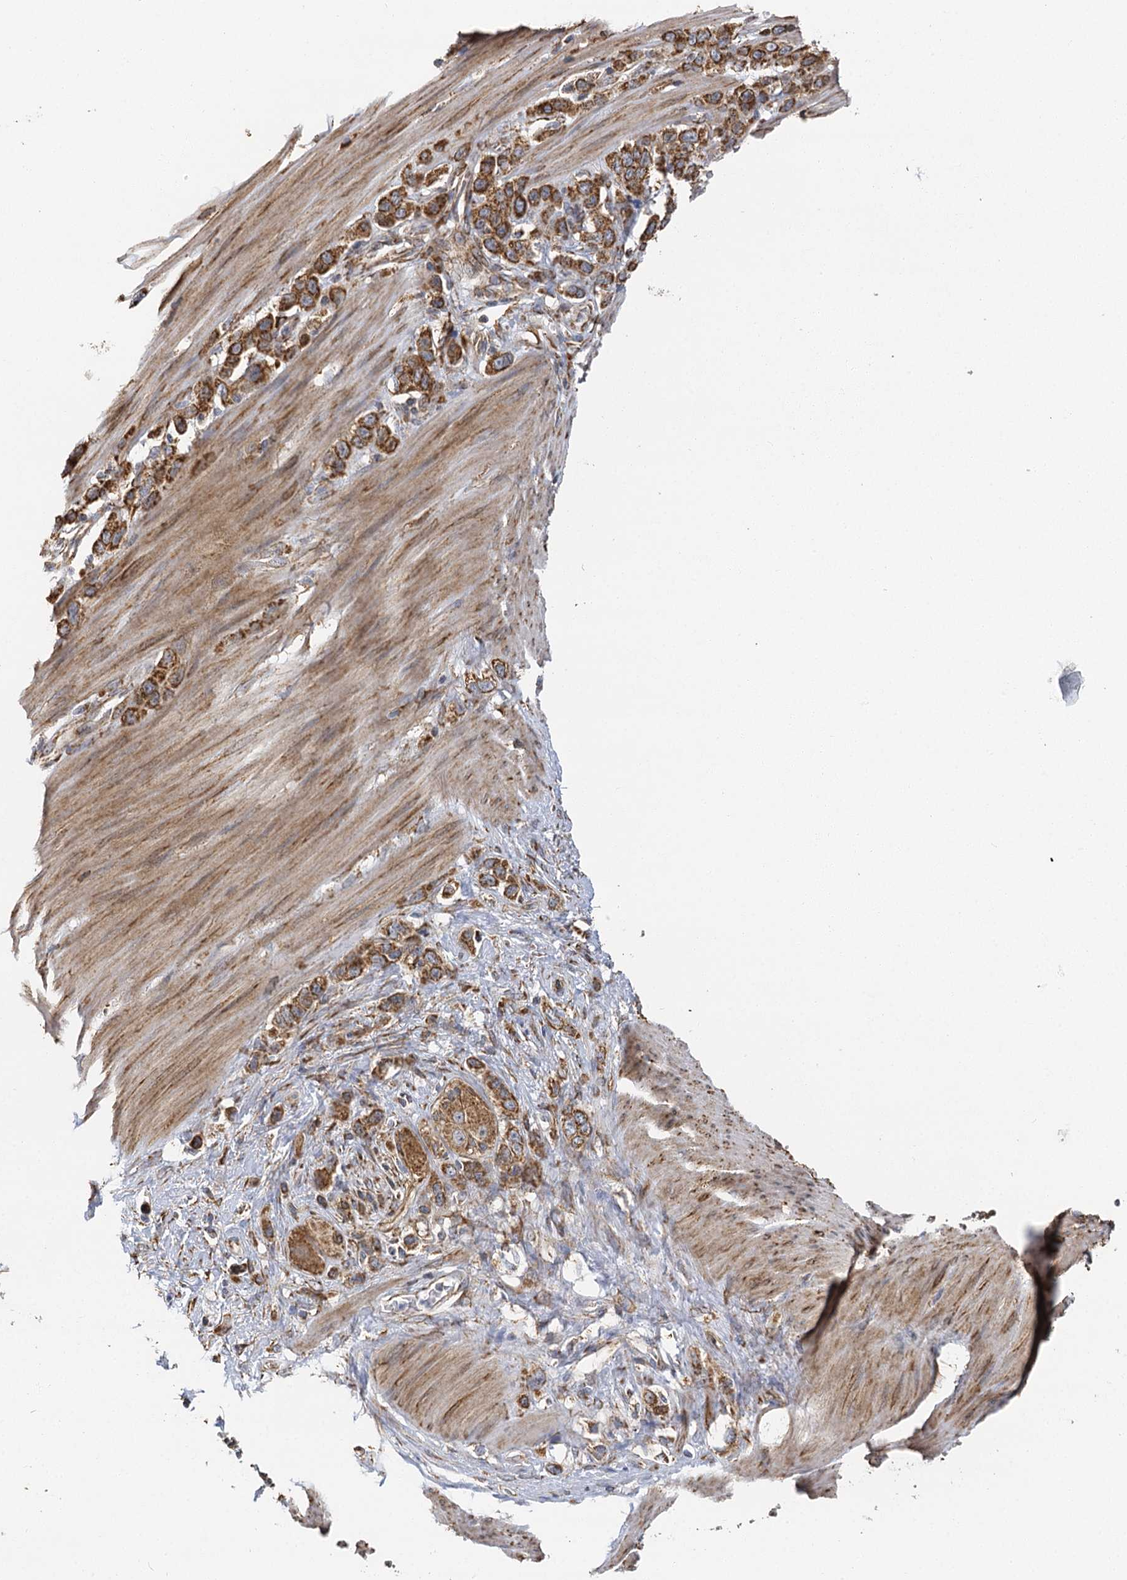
{"staining": {"intensity": "moderate", "quantity": ">75%", "location": "cytoplasmic/membranous"}, "tissue": "stomach cancer", "cell_type": "Tumor cells", "image_type": "cancer", "snomed": [{"axis": "morphology", "description": "Adenocarcinoma, NOS"}, {"axis": "morphology", "description": "Adenocarcinoma, High grade"}, {"axis": "topography", "description": "Stomach, upper"}, {"axis": "topography", "description": "Stomach, lower"}], "caption": "DAB immunohistochemical staining of human adenocarcinoma (high-grade) (stomach) displays moderate cytoplasmic/membranous protein expression in about >75% of tumor cells. (brown staining indicates protein expression, while blue staining denotes nuclei).", "gene": "IL11RA", "patient": {"sex": "female", "age": 65}}